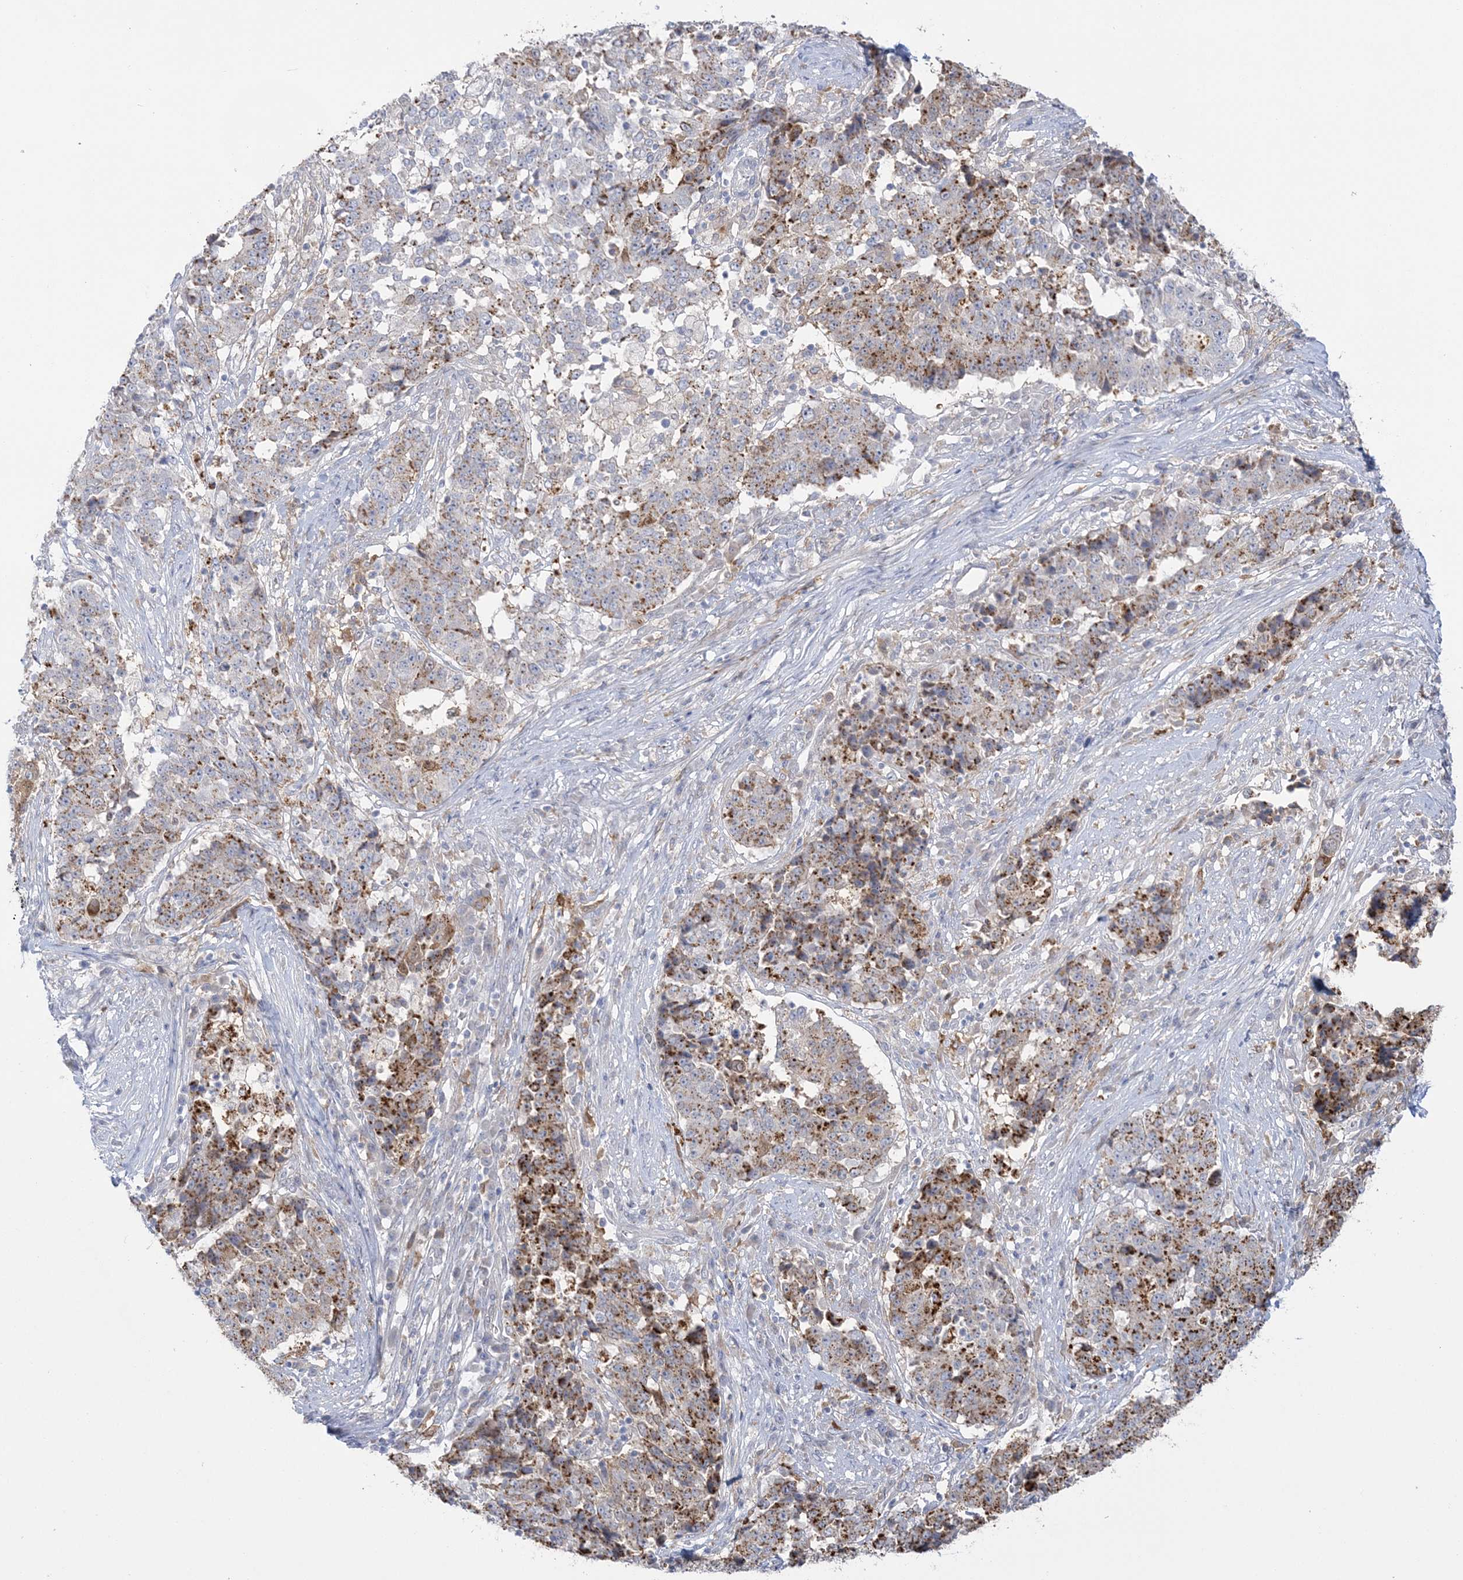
{"staining": {"intensity": "moderate", "quantity": "25%-75%", "location": "cytoplasmic/membranous"}, "tissue": "stomach cancer", "cell_type": "Tumor cells", "image_type": "cancer", "snomed": [{"axis": "morphology", "description": "Adenocarcinoma, NOS"}, {"axis": "topography", "description": "Stomach"}], "caption": "Protein expression analysis of stomach cancer (adenocarcinoma) demonstrates moderate cytoplasmic/membranous positivity in about 25%-75% of tumor cells.", "gene": "HAAO", "patient": {"sex": "male", "age": 59}}